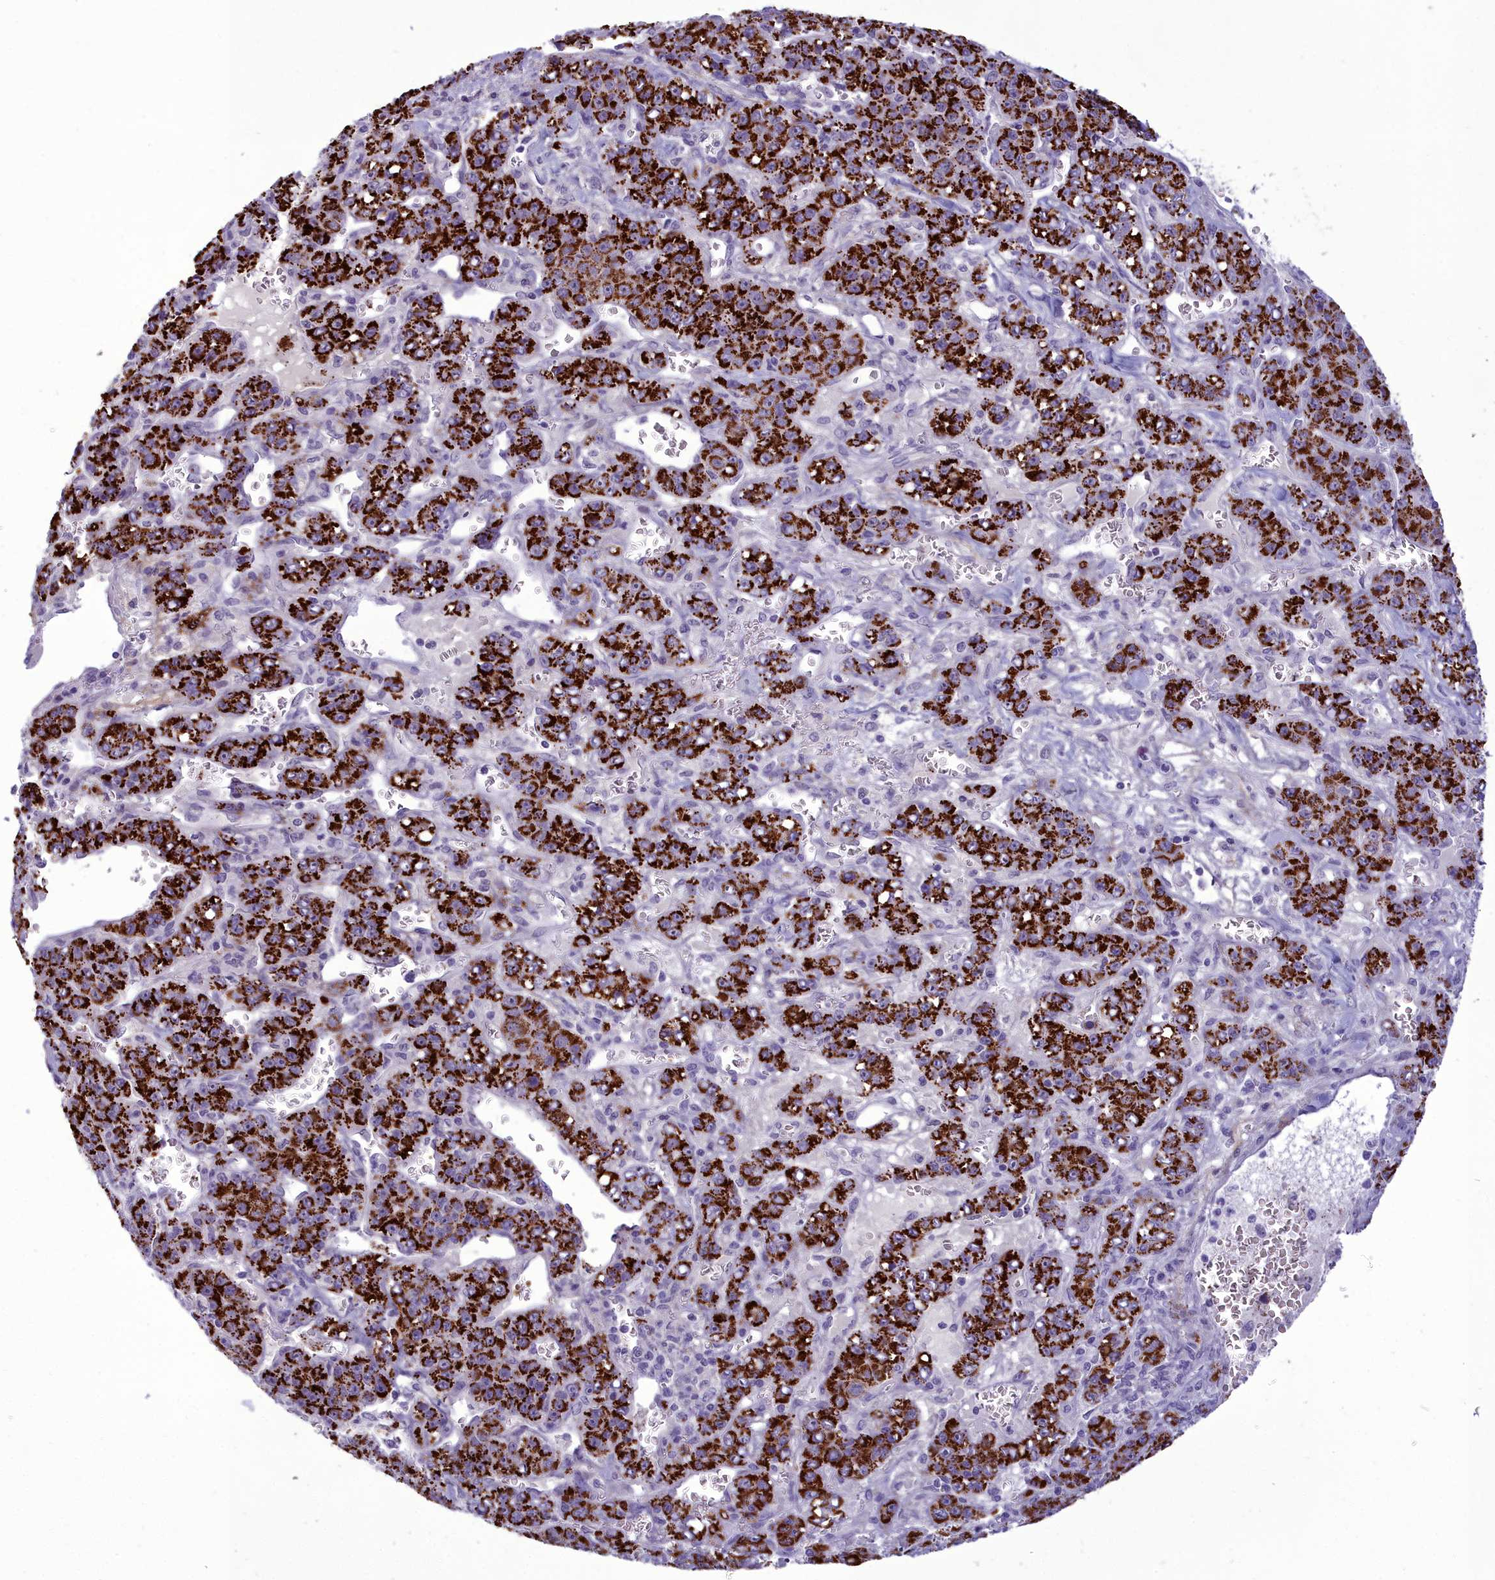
{"staining": {"intensity": "strong", "quantity": ">75%", "location": "cytoplasmic/membranous"}, "tissue": "liver cancer", "cell_type": "Tumor cells", "image_type": "cancer", "snomed": [{"axis": "morphology", "description": "Carcinoma, Hepatocellular, NOS"}, {"axis": "topography", "description": "Liver"}], "caption": "A brown stain shows strong cytoplasmic/membranous positivity of a protein in human liver hepatocellular carcinoma tumor cells.", "gene": "OSTN", "patient": {"sex": "female", "age": 53}}